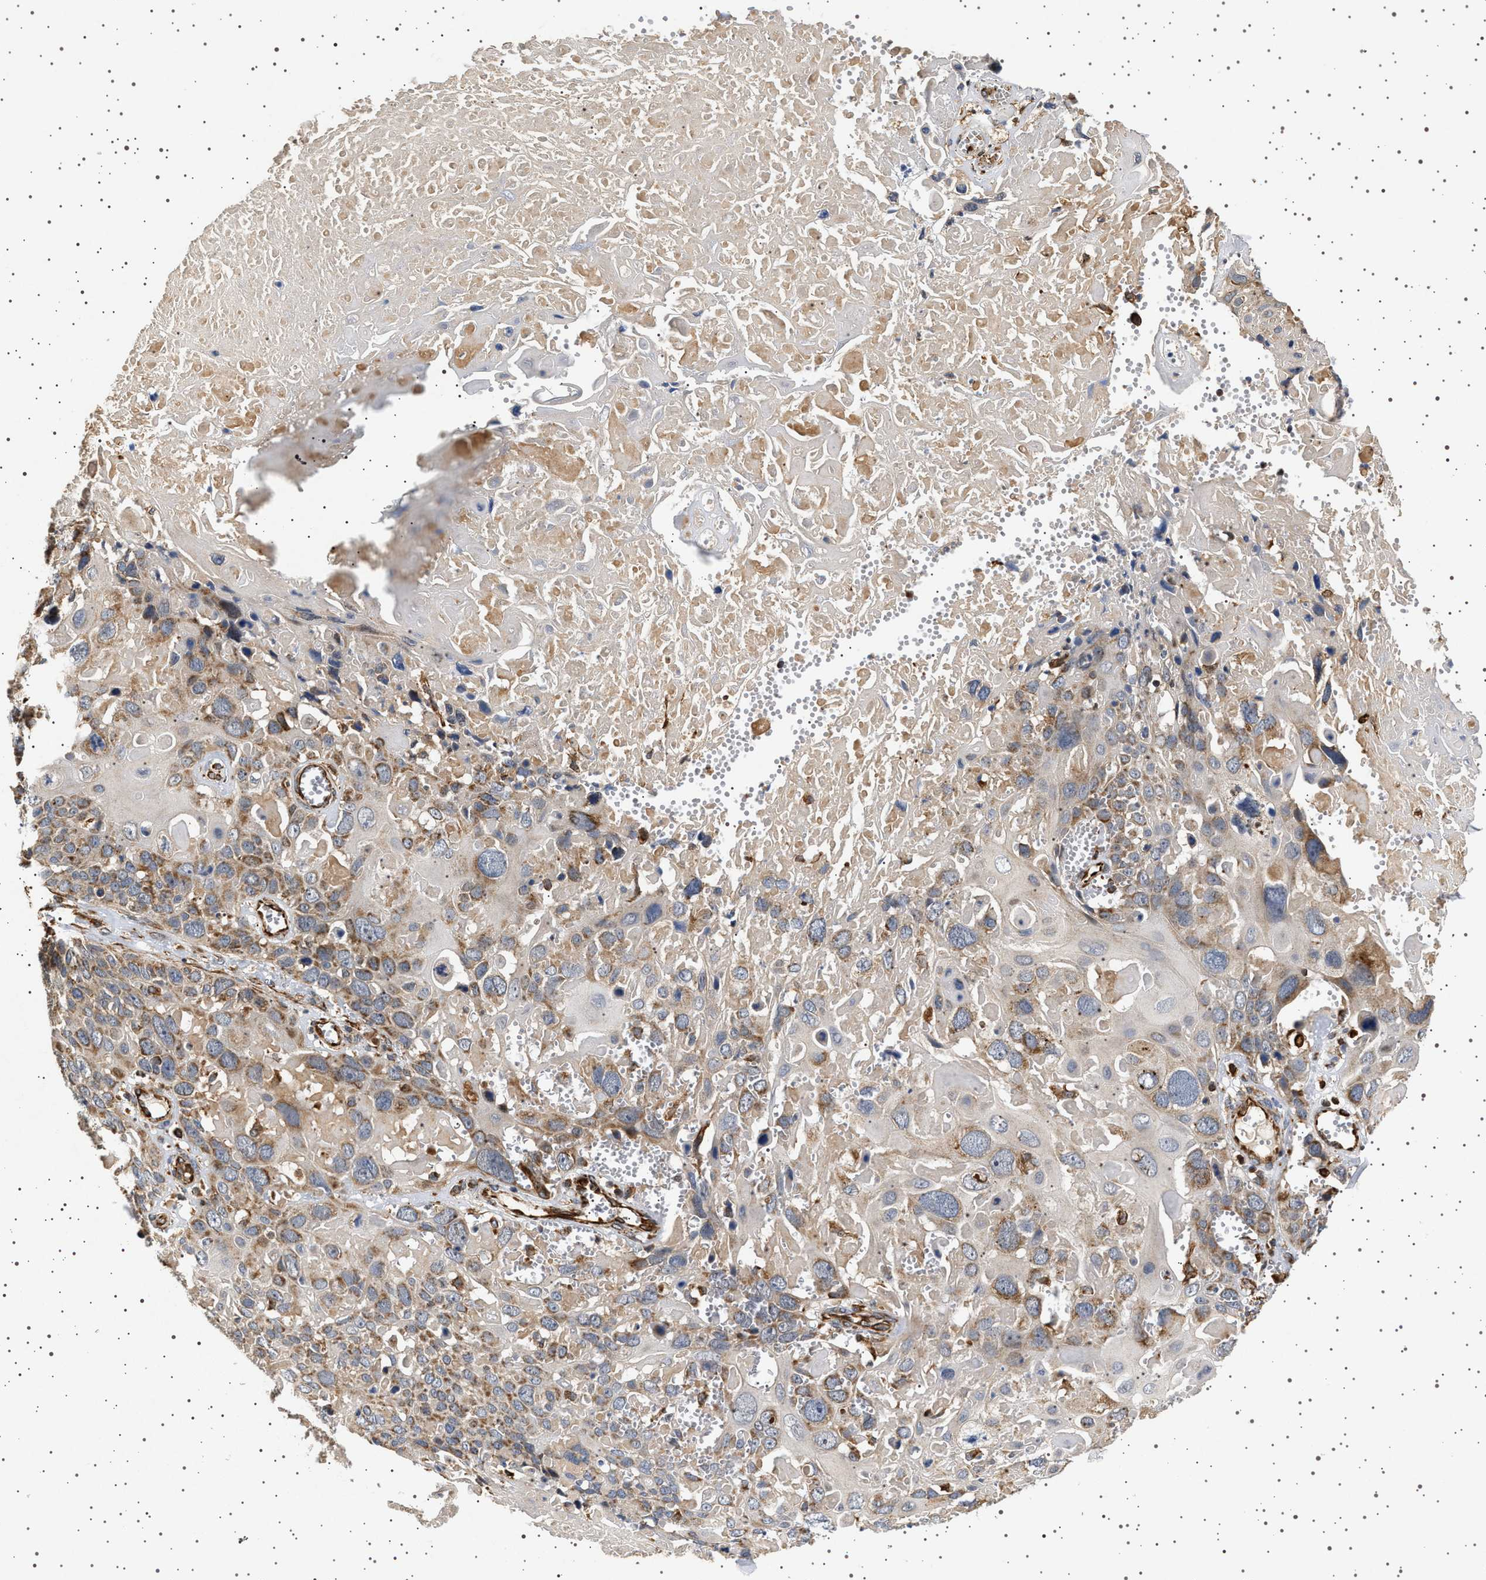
{"staining": {"intensity": "moderate", "quantity": "<25%", "location": "cytoplasmic/membranous"}, "tissue": "cervical cancer", "cell_type": "Tumor cells", "image_type": "cancer", "snomed": [{"axis": "morphology", "description": "Squamous cell carcinoma, NOS"}, {"axis": "topography", "description": "Cervix"}], "caption": "Moderate cytoplasmic/membranous protein staining is identified in approximately <25% of tumor cells in cervical cancer (squamous cell carcinoma).", "gene": "TRUB2", "patient": {"sex": "female", "age": 74}}